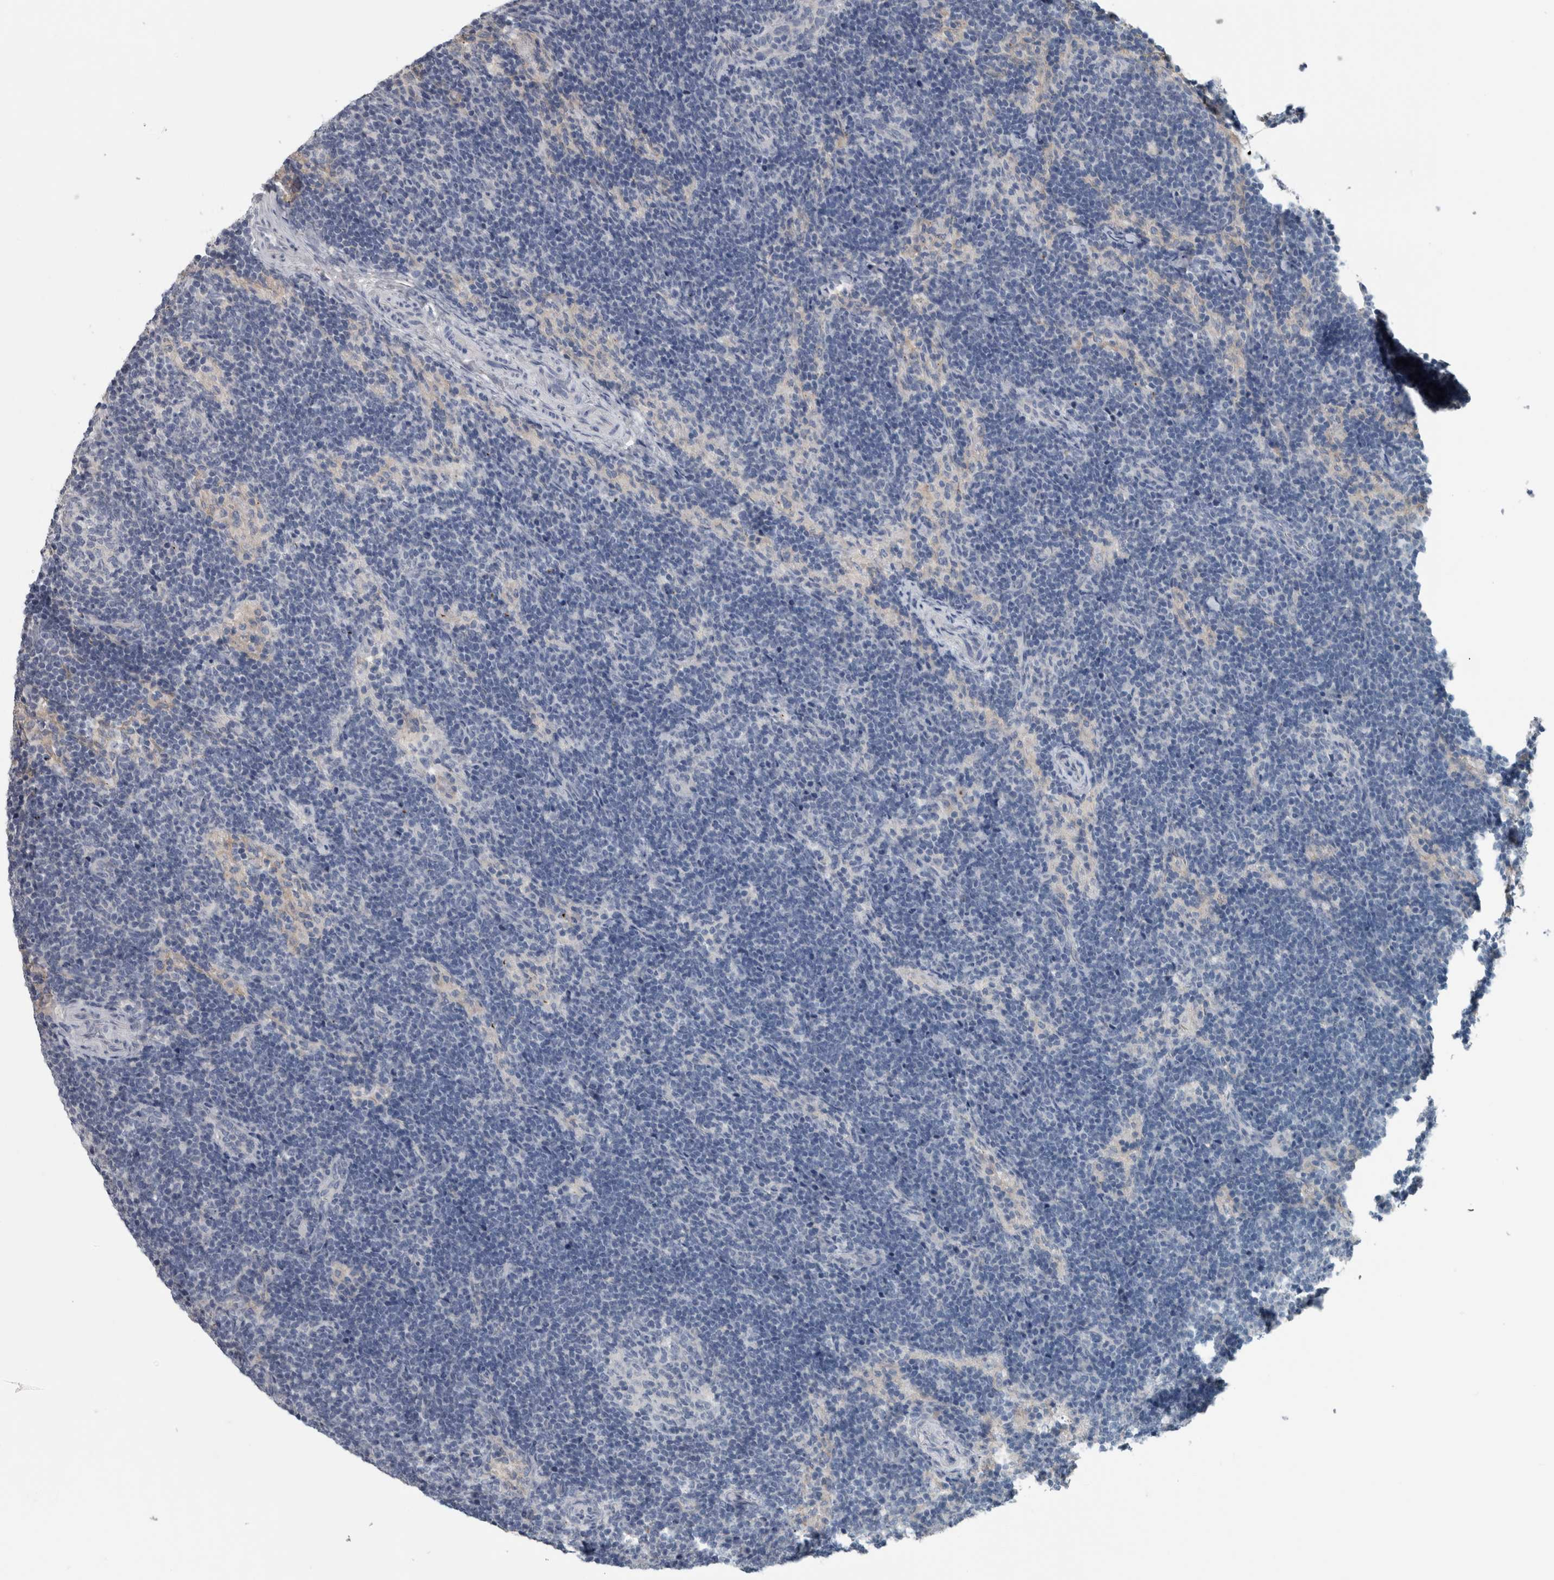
{"staining": {"intensity": "negative", "quantity": "none", "location": "none"}, "tissue": "lymph node", "cell_type": "Germinal center cells", "image_type": "normal", "snomed": [{"axis": "morphology", "description": "Normal tissue, NOS"}, {"axis": "topography", "description": "Lymph node"}], "caption": "Immunohistochemical staining of benign human lymph node demonstrates no significant positivity in germinal center cells. (Immunohistochemistry (ihc), brightfield microscopy, high magnification).", "gene": "SH3GL2", "patient": {"sex": "female", "age": 22}}